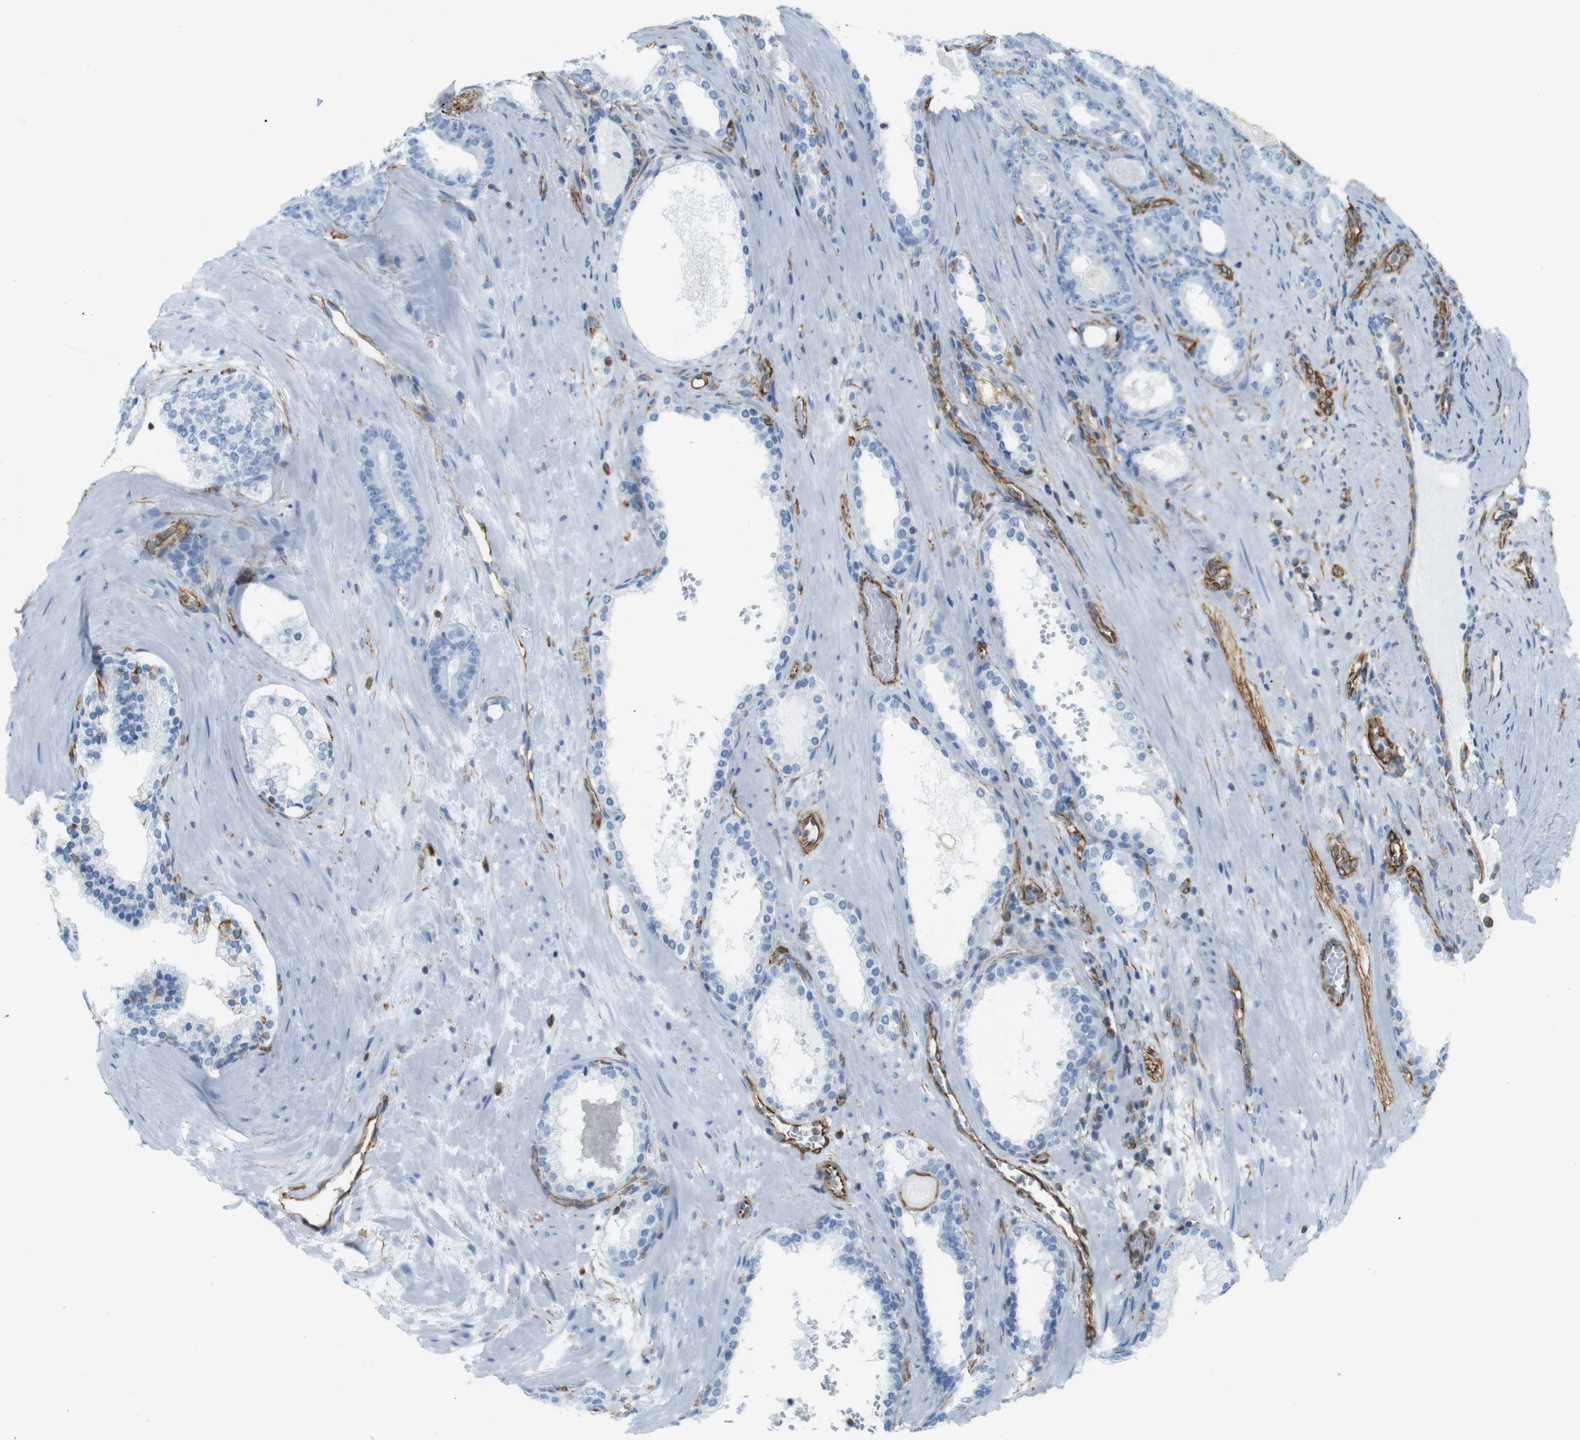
{"staining": {"intensity": "negative", "quantity": "none", "location": "none"}, "tissue": "prostate cancer", "cell_type": "Tumor cells", "image_type": "cancer", "snomed": [{"axis": "morphology", "description": "Adenocarcinoma, High grade"}, {"axis": "topography", "description": "Prostate"}], "caption": "High-grade adenocarcinoma (prostate) was stained to show a protein in brown. There is no significant positivity in tumor cells. (Immunohistochemistry (ihc), brightfield microscopy, high magnification).", "gene": "MS4A10", "patient": {"sex": "male", "age": 60}}